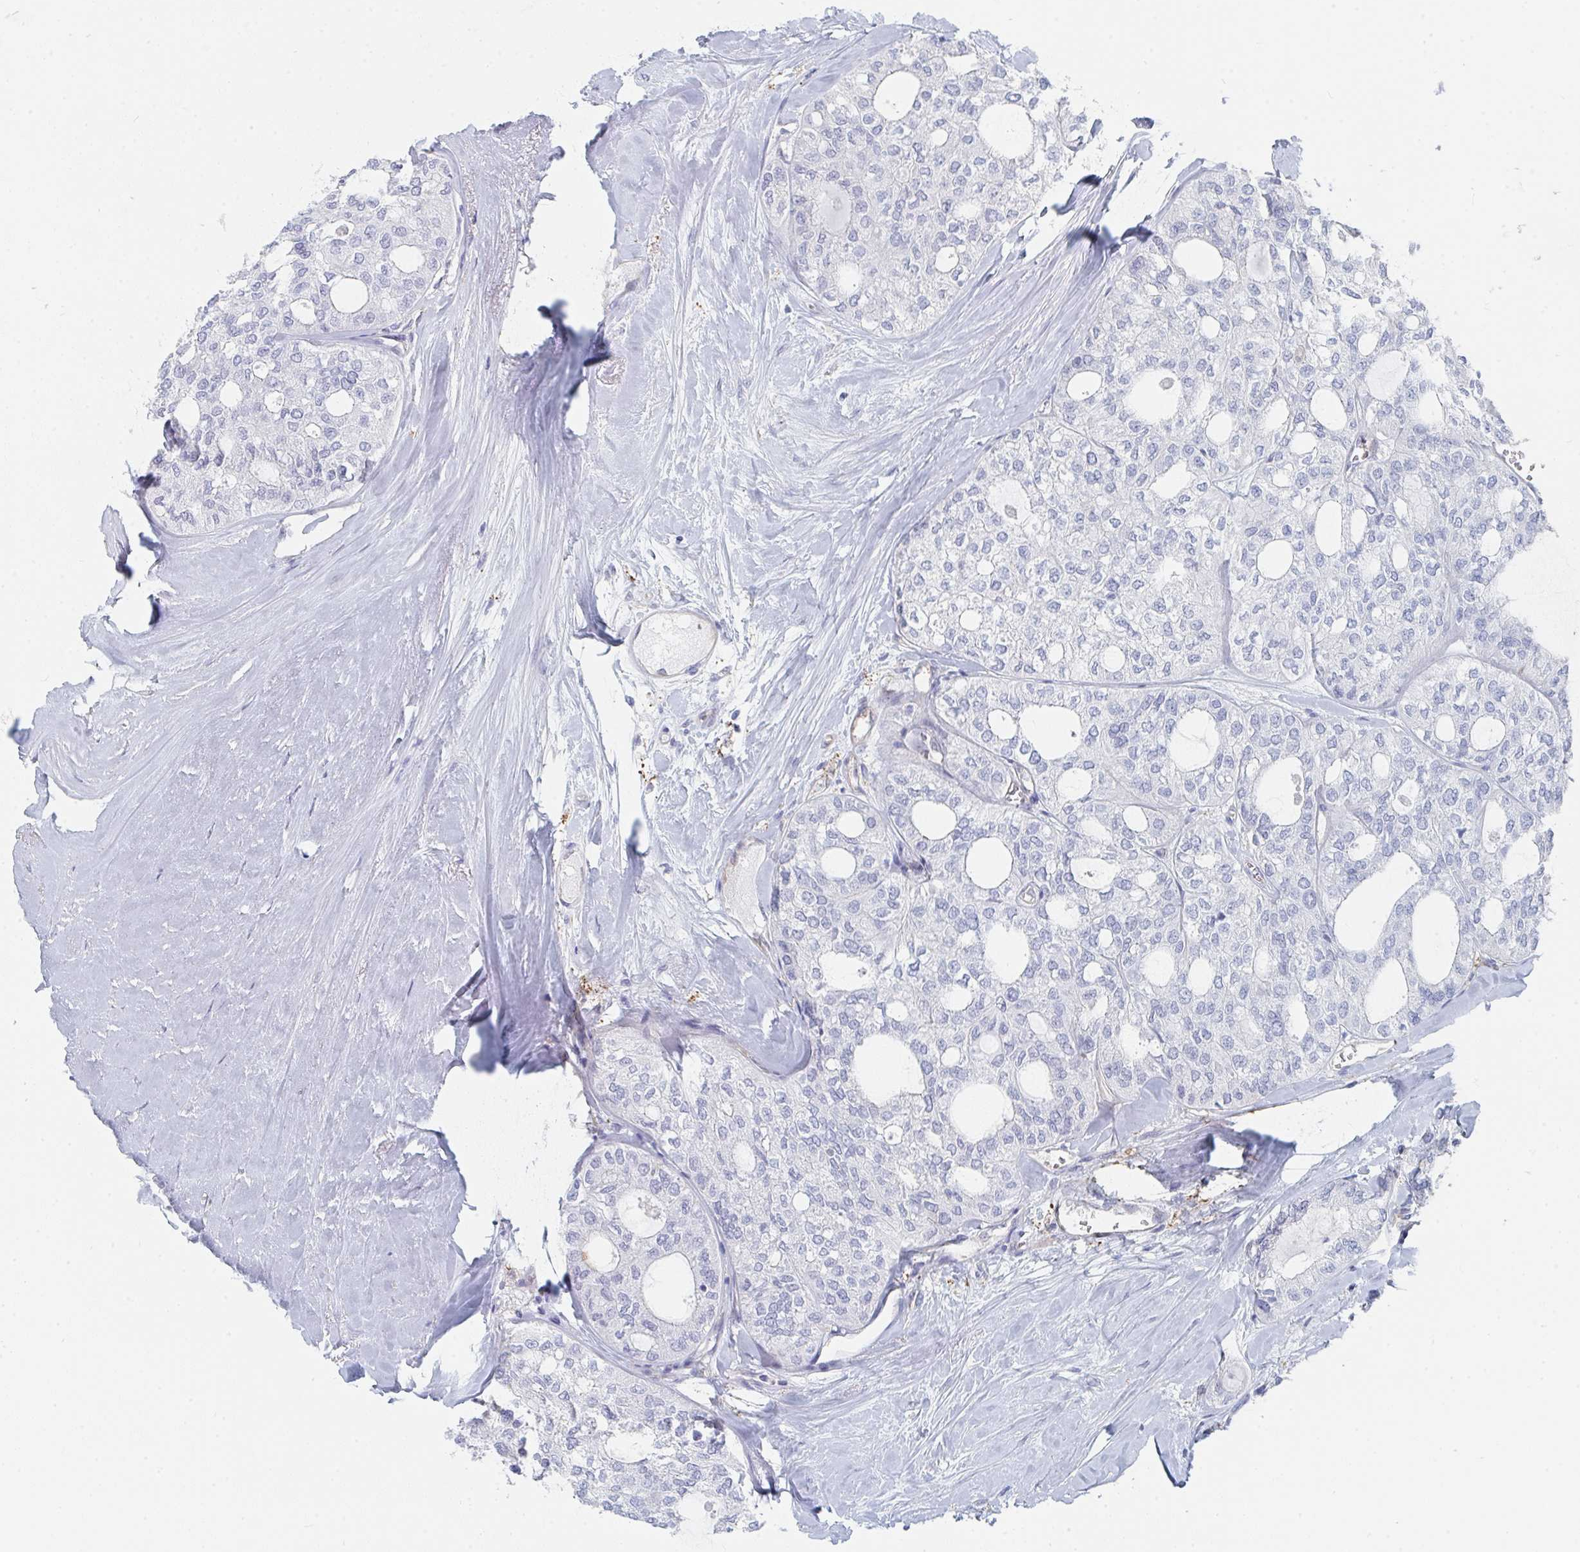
{"staining": {"intensity": "negative", "quantity": "none", "location": "none"}, "tissue": "thyroid cancer", "cell_type": "Tumor cells", "image_type": "cancer", "snomed": [{"axis": "morphology", "description": "Follicular adenoma carcinoma, NOS"}, {"axis": "topography", "description": "Thyroid gland"}], "caption": "Tumor cells are negative for protein expression in human thyroid cancer. (IHC, brightfield microscopy, high magnification).", "gene": "DAB2", "patient": {"sex": "male", "age": 75}}